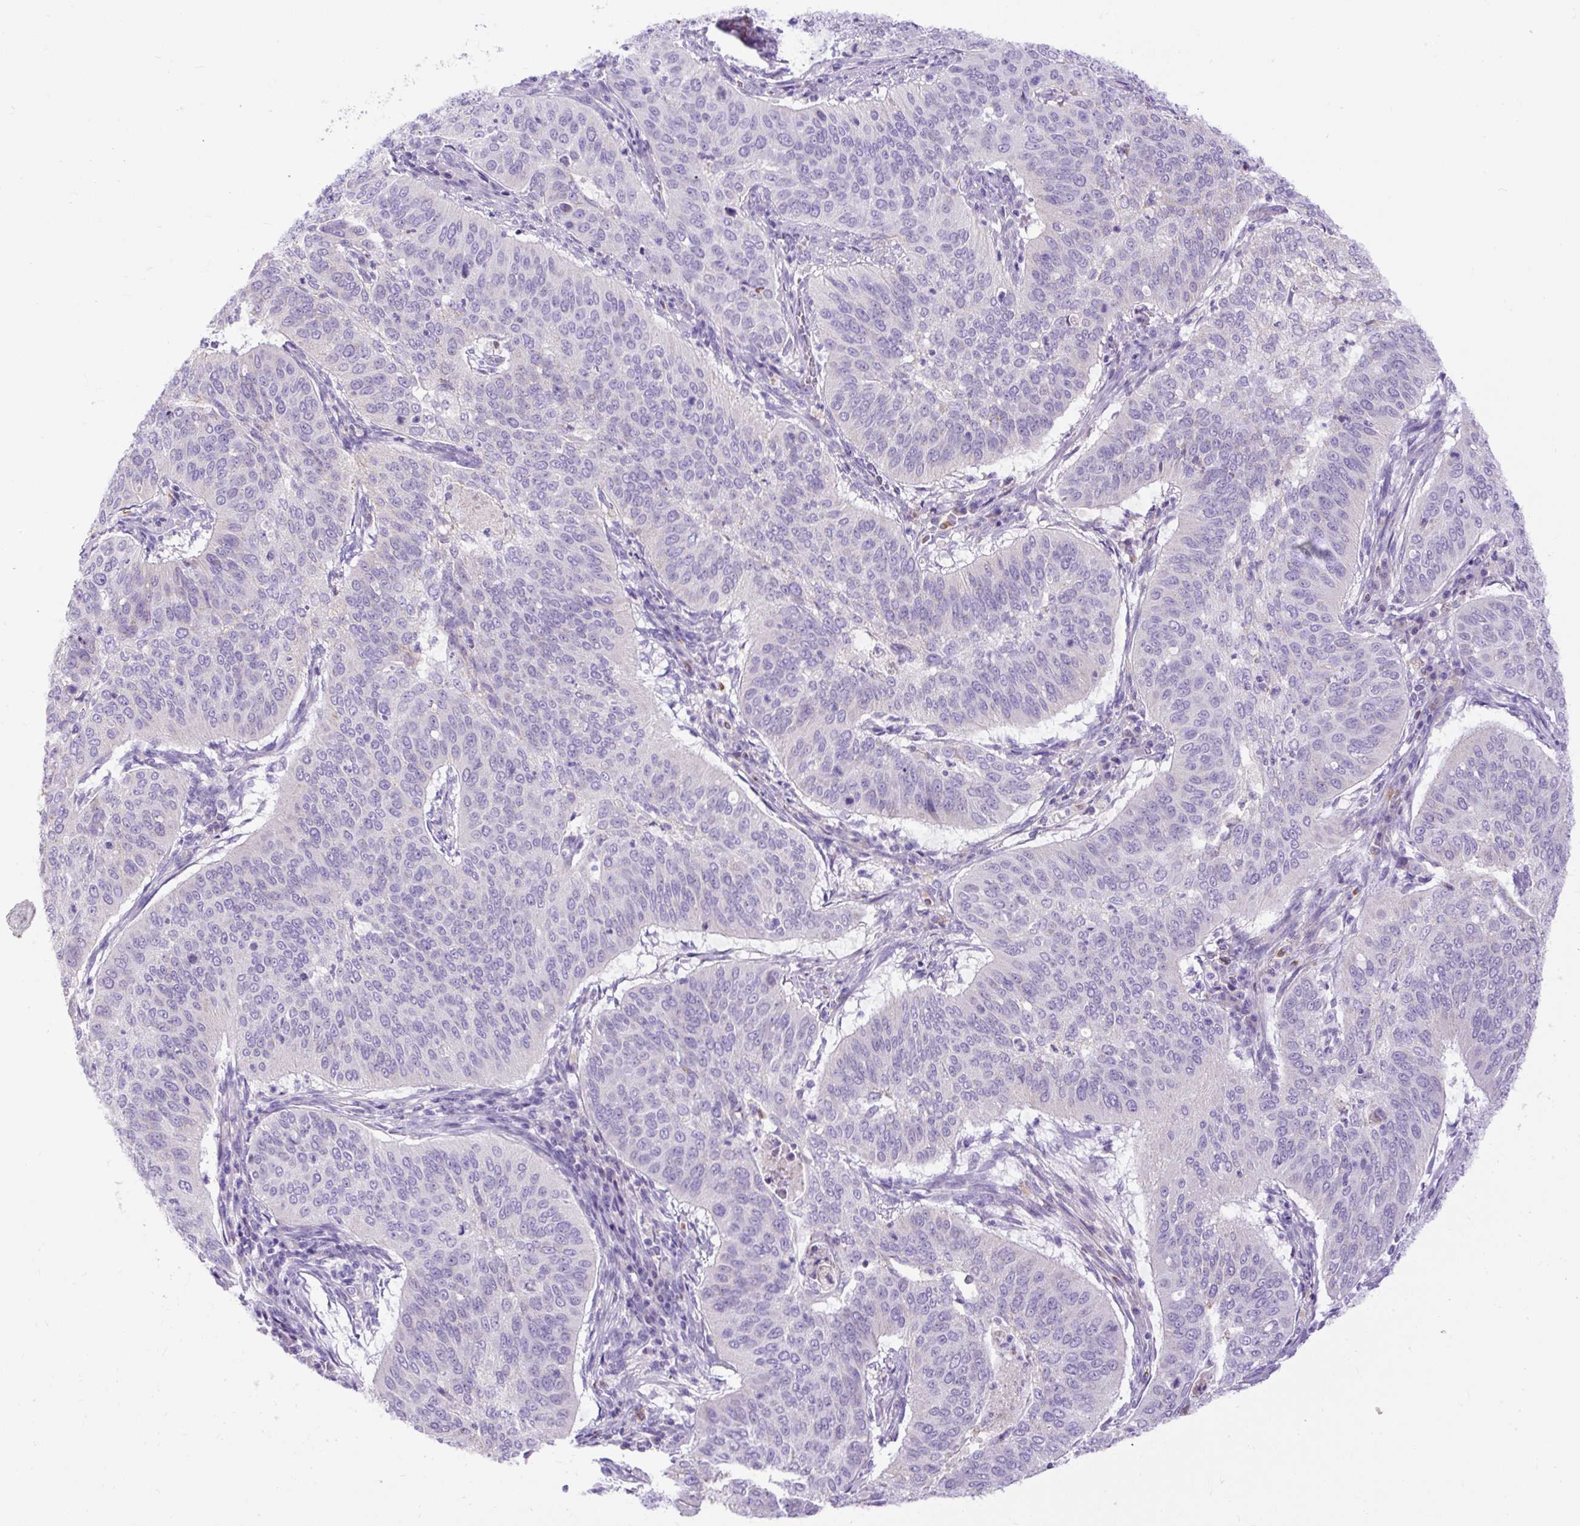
{"staining": {"intensity": "negative", "quantity": "none", "location": "none"}, "tissue": "cervical cancer", "cell_type": "Tumor cells", "image_type": "cancer", "snomed": [{"axis": "morphology", "description": "Normal tissue, NOS"}, {"axis": "morphology", "description": "Squamous cell carcinoma, NOS"}, {"axis": "topography", "description": "Cervix"}], "caption": "Immunohistochemistry of squamous cell carcinoma (cervical) exhibits no staining in tumor cells.", "gene": "SPTBN5", "patient": {"sex": "female", "age": 39}}